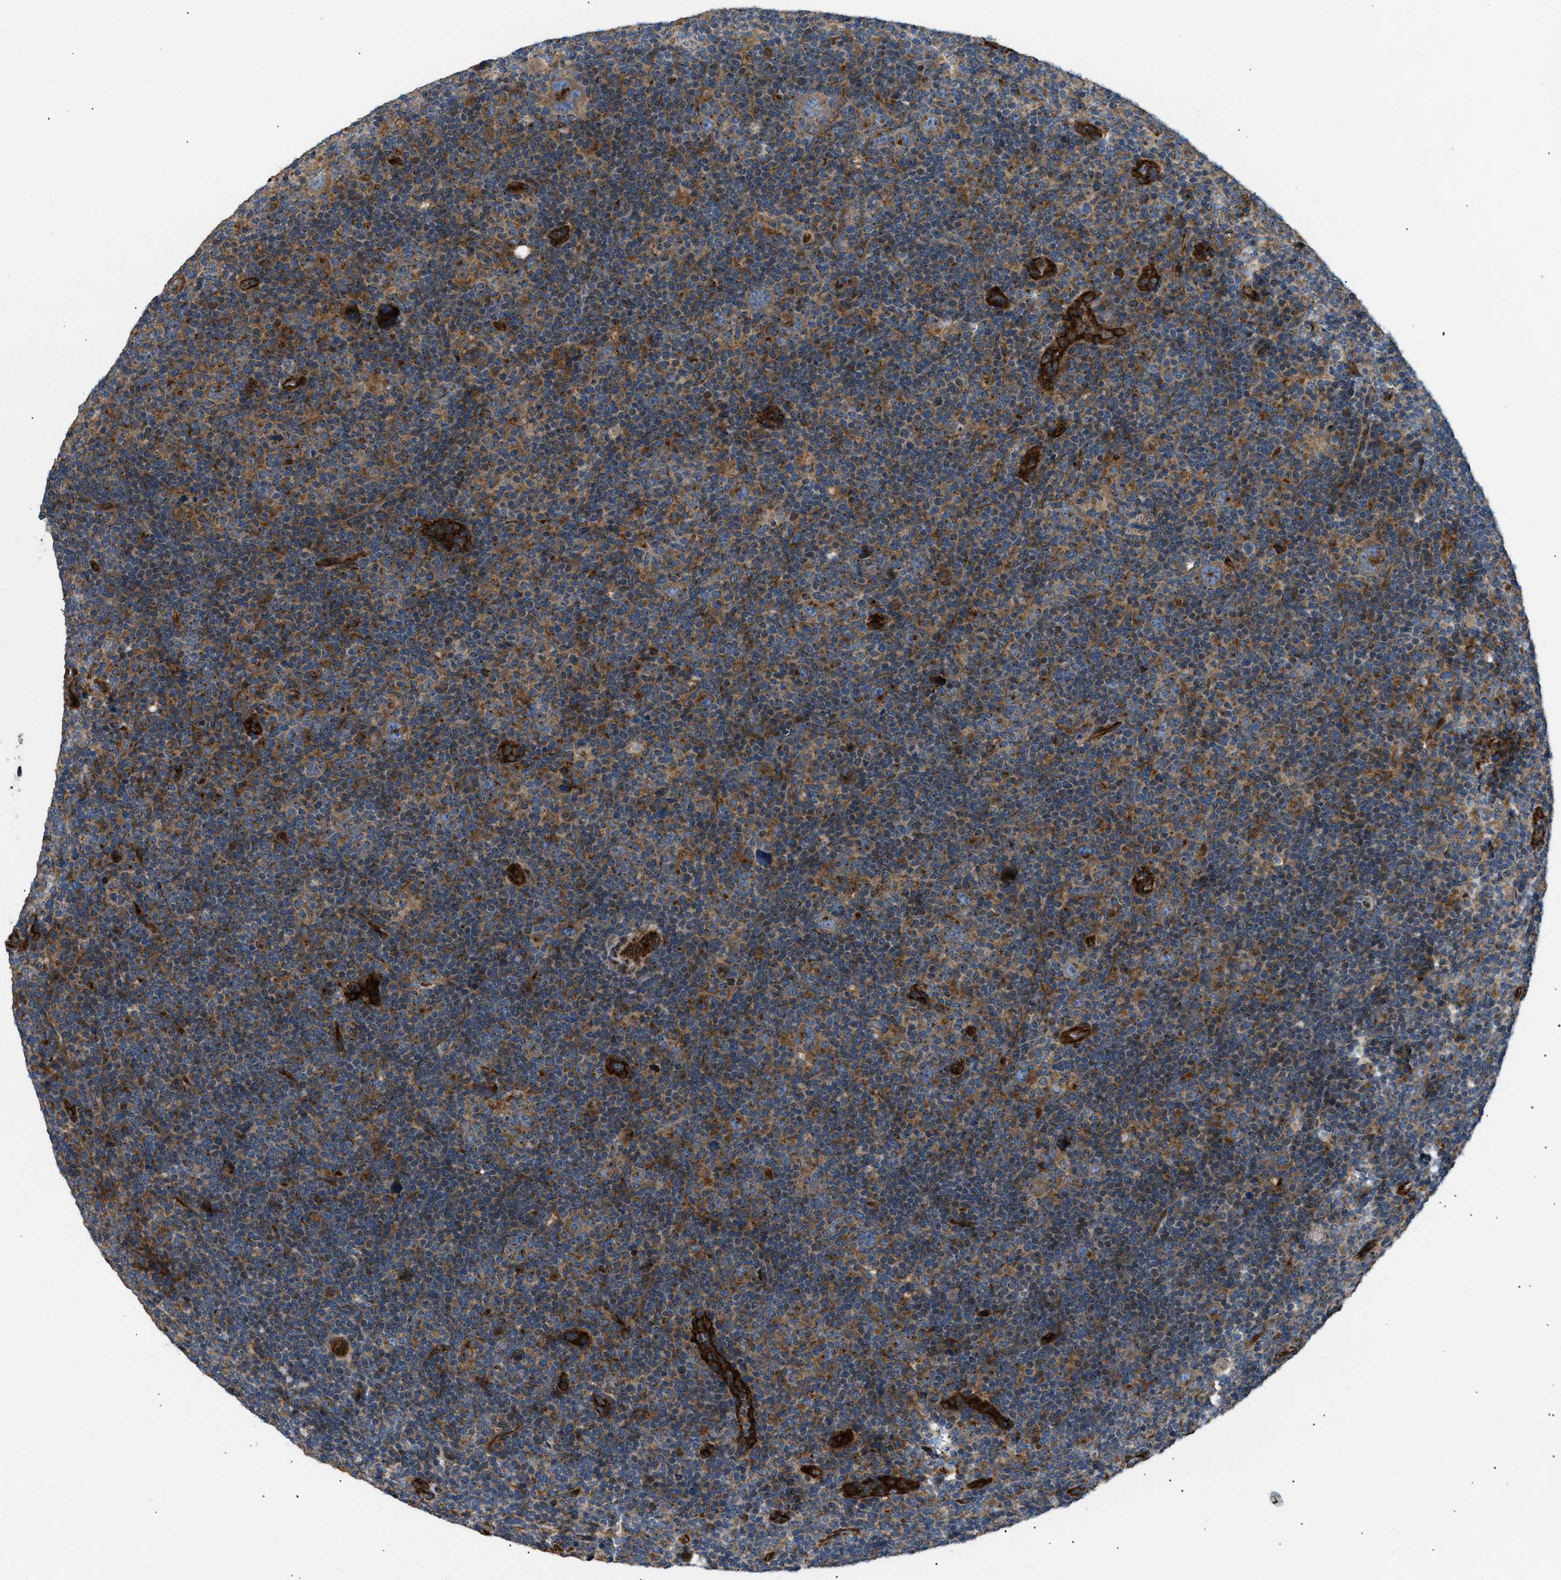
{"staining": {"intensity": "moderate", "quantity": ">75%", "location": "cytoplasmic/membranous"}, "tissue": "lymphoma", "cell_type": "Tumor cells", "image_type": "cancer", "snomed": [{"axis": "morphology", "description": "Hodgkin's disease, NOS"}, {"axis": "topography", "description": "Lymph node"}], "caption": "Tumor cells show moderate cytoplasmic/membranous positivity in approximately >75% of cells in lymphoma.", "gene": "LYSMD3", "patient": {"sex": "female", "age": 57}}